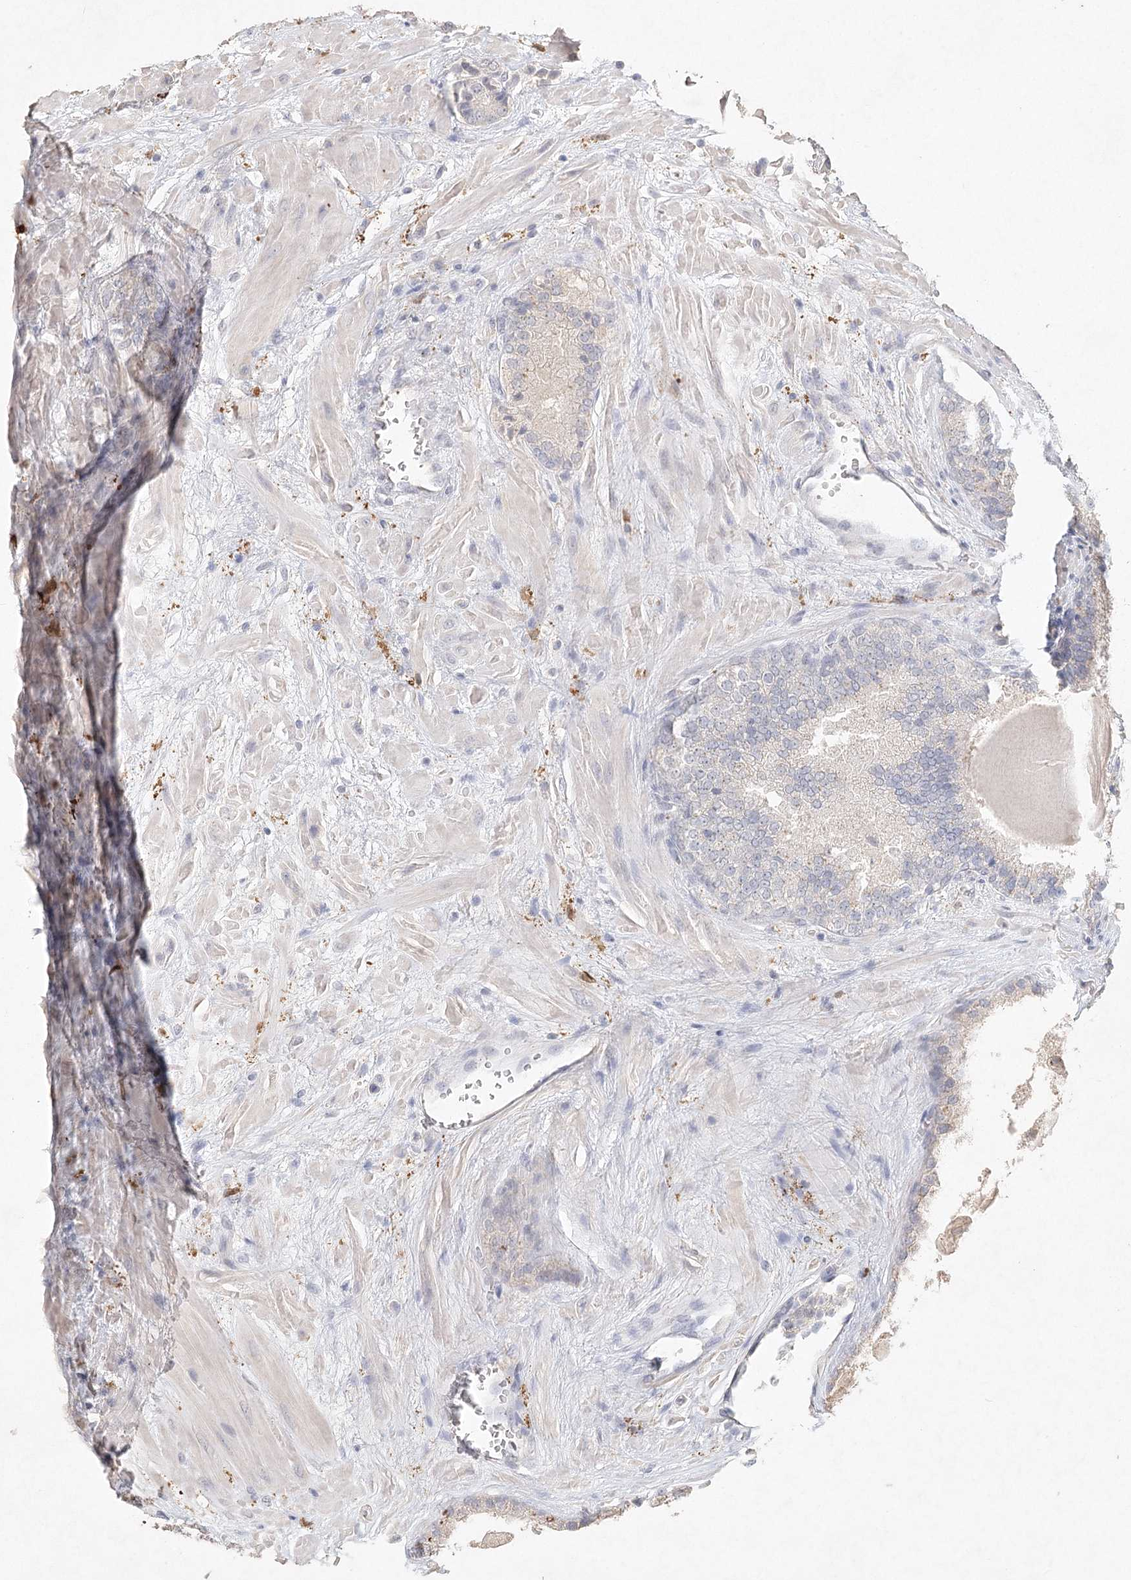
{"staining": {"intensity": "negative", "quantity": "none", "location": "none"}, "tissue": "prostate cancer", "cell_type": "Tumor cells", "image_type": "cancer", "snomed": [{"axis": "morphology", "description": "Adenocarcinoma, High grade"}, {"axis": "topography", "description": "Prostate"}], "caption": "Prostate cancer (adenocarcinoma (high-grade)) was stained to show a protein in brown. There is no significant positivity in tumor cells. Nuclei are stained in blue.", "gene": "ARSI", "patient": {"sex": "male", "age": 57}}